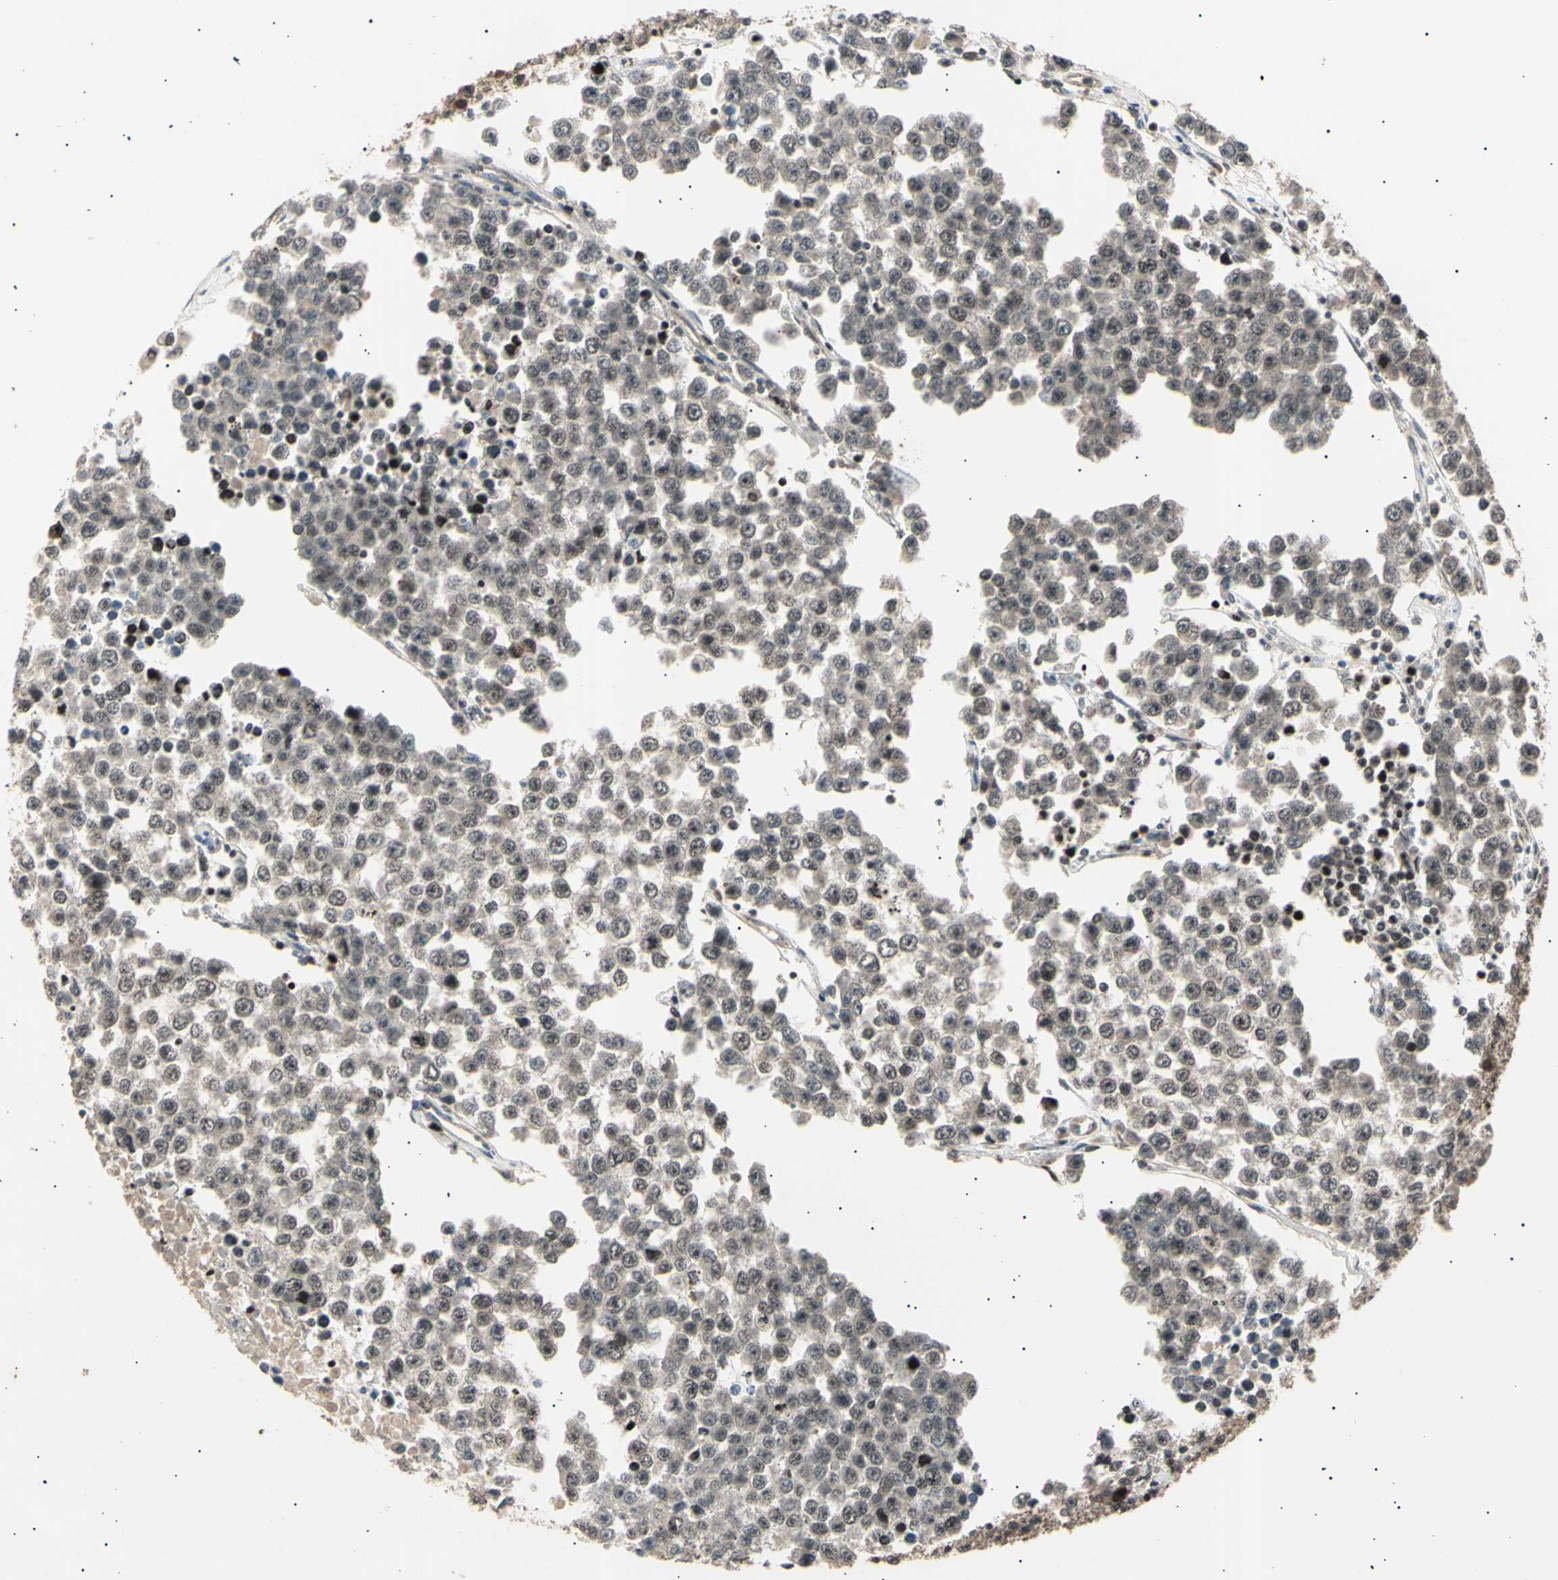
{"staining": {"intensity": "weak", "quantity": ">75%", "location": "cytoplasmic/membranous,nuclear"}, "tissue": "testis cancer", "cell_type": "Tumor cells", "image_type": "cancer", "snomed": [{"axis": "morphology", "description": "Seminoma, NOS"}, {"axis": "morphology", "description": "Carcinoma, Embryonal, NOS"}, {"axis": "topography", "description": "Testis"}], "caption": "Tumor cells display low levels of weak cytoplasmic/membranous and nuclear expression in about >75% of cells in human testis cancer (seminoma).", "gene": "NUAK2", "patient": {"sex": "male", "age": 52}}